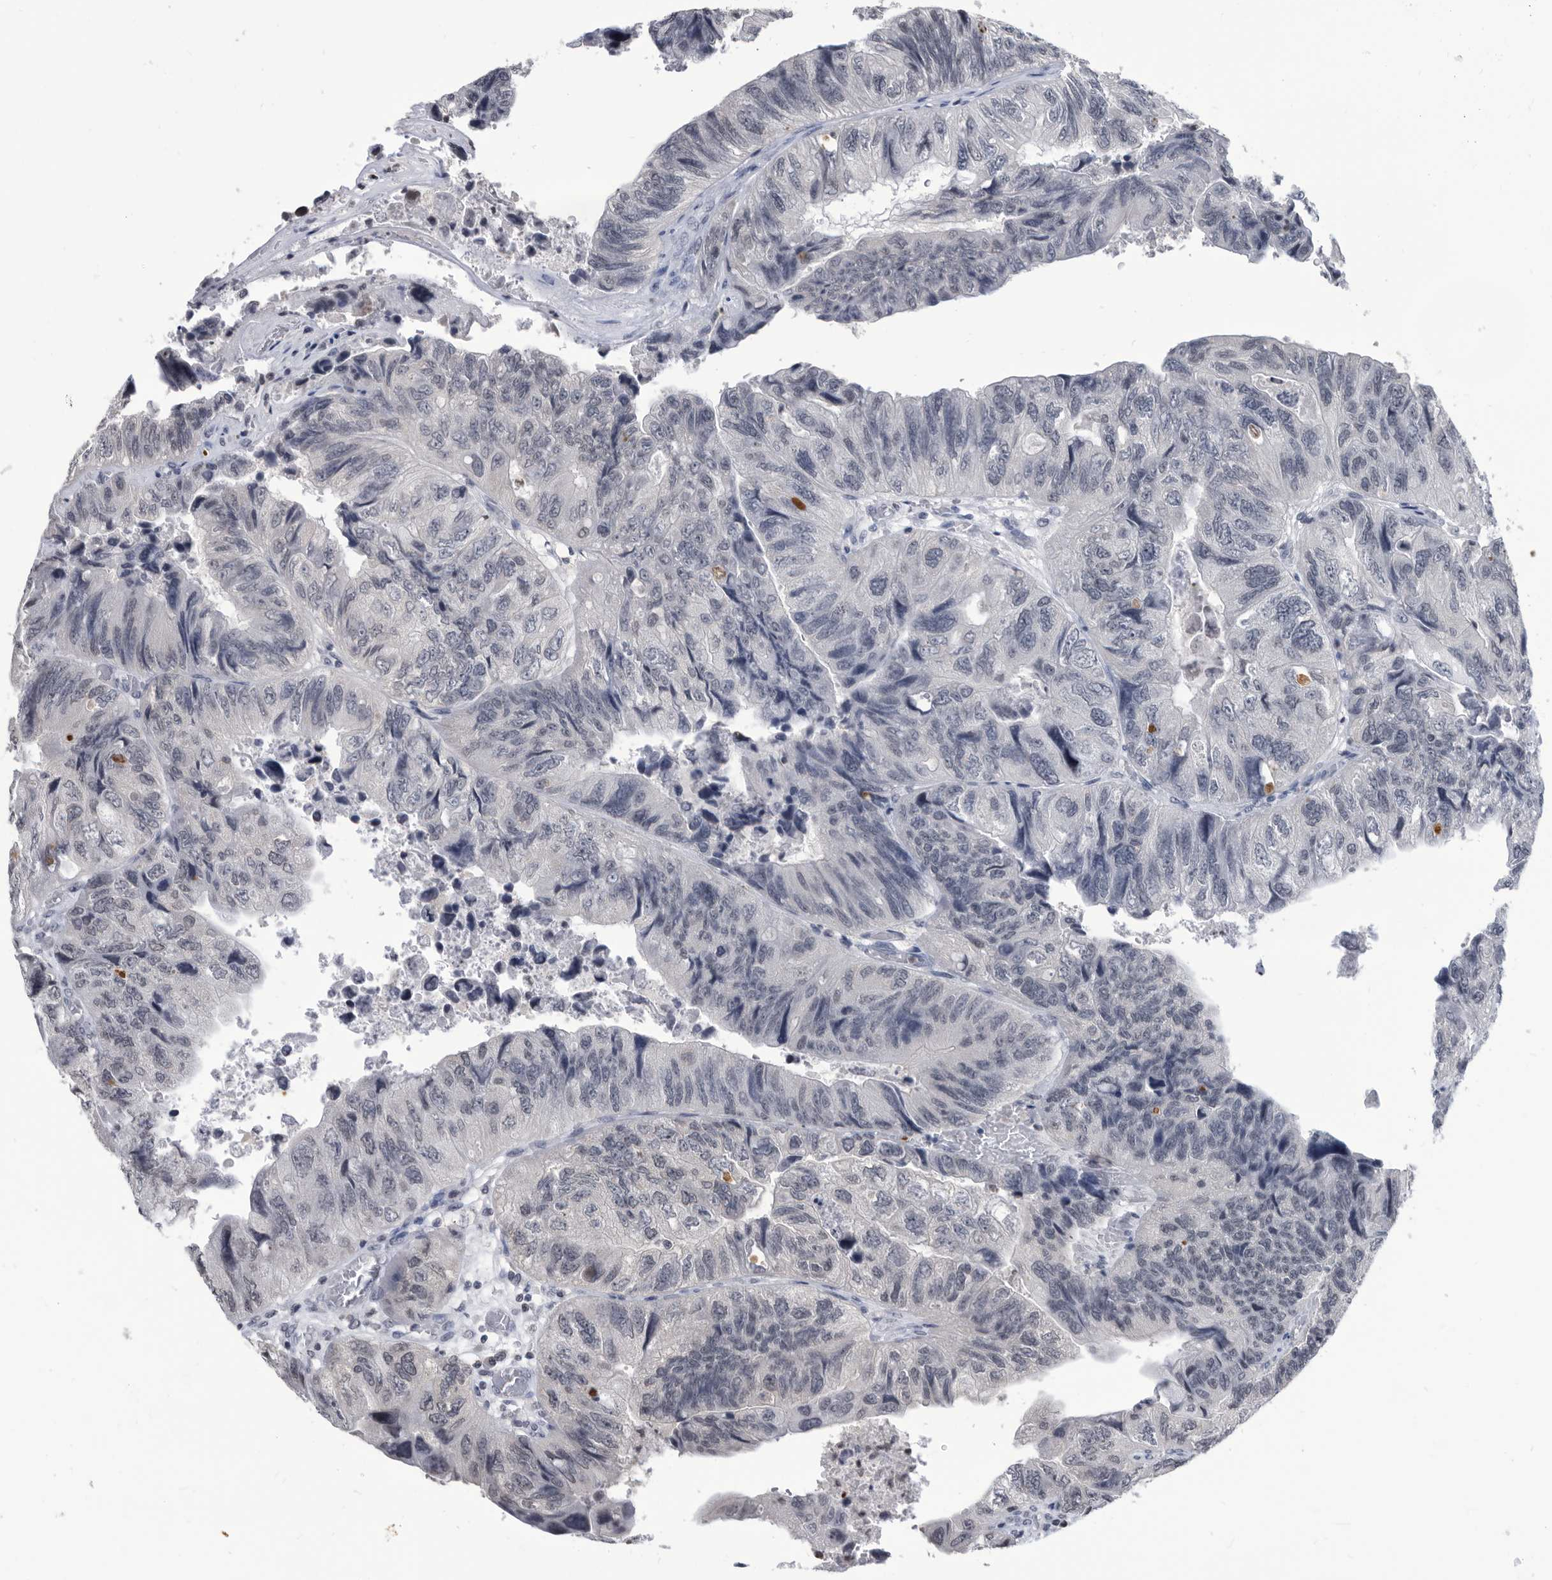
{"staining": {"intensity": "negative", "quantity": "none", "location": "none"}, "tissue": "colorectal cancer", "cell_type": "Tumor cells", "image_type": "cancer", "snomed": [{"axis": "morphology", "description": "Adenocarcinoma, NOS"}, {"axis": "topography", "description": "Rectum"}], "caption": "A micrograph of human colorectal cancer is negative for staining in tumor cells.", "gene": "TSTD1", "patient": {"sex": "male", "age": 63}}